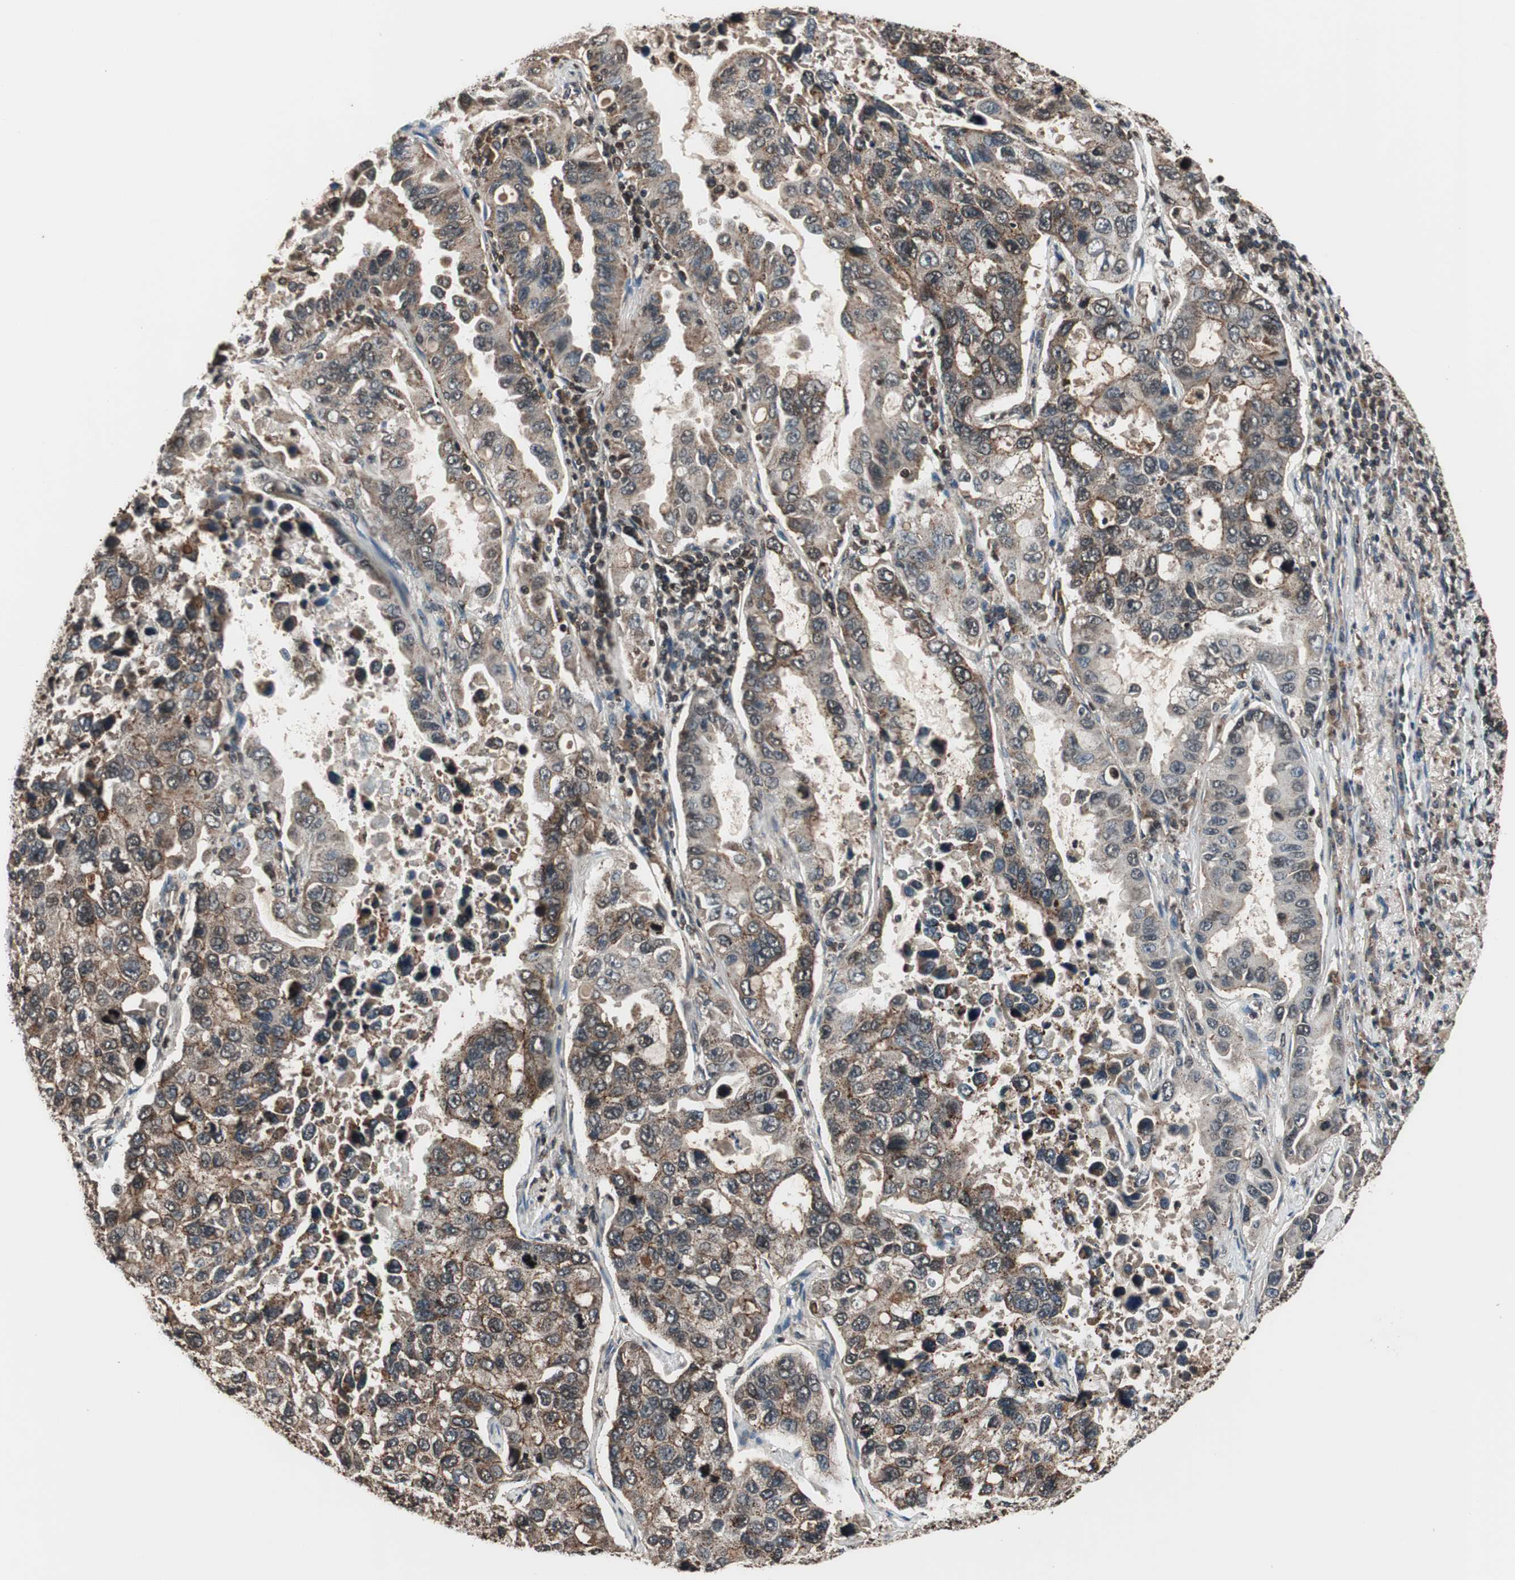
{"staining": {"intensity": "weak", "quantity": ">75%", "location": "cytoplasmic/membranous,nuclear"}, "tissue": "lung cancer", "cell_type": "Tumor cells", "image_type": "cancer", "snomed": [{"axis": "morphology", "description": "Adenocarcinoma, NOS"}, {"axis": "topography", "description": "Lung"}], "caption": "Immunohistochemical staining of adenocarcinoma (lung) displays low levels of weak cytoplasmic/membranous and nuclear expression in about >75% of tumor cells. The protein of interest is stained brown, and the nuclei are stained in blue (DAB (3,3'-diaminobenzidine) IHC with brightfield microscopy, high magnification).", "gene": "RFC1", "patient": {"sex": "male", "age": 64}}